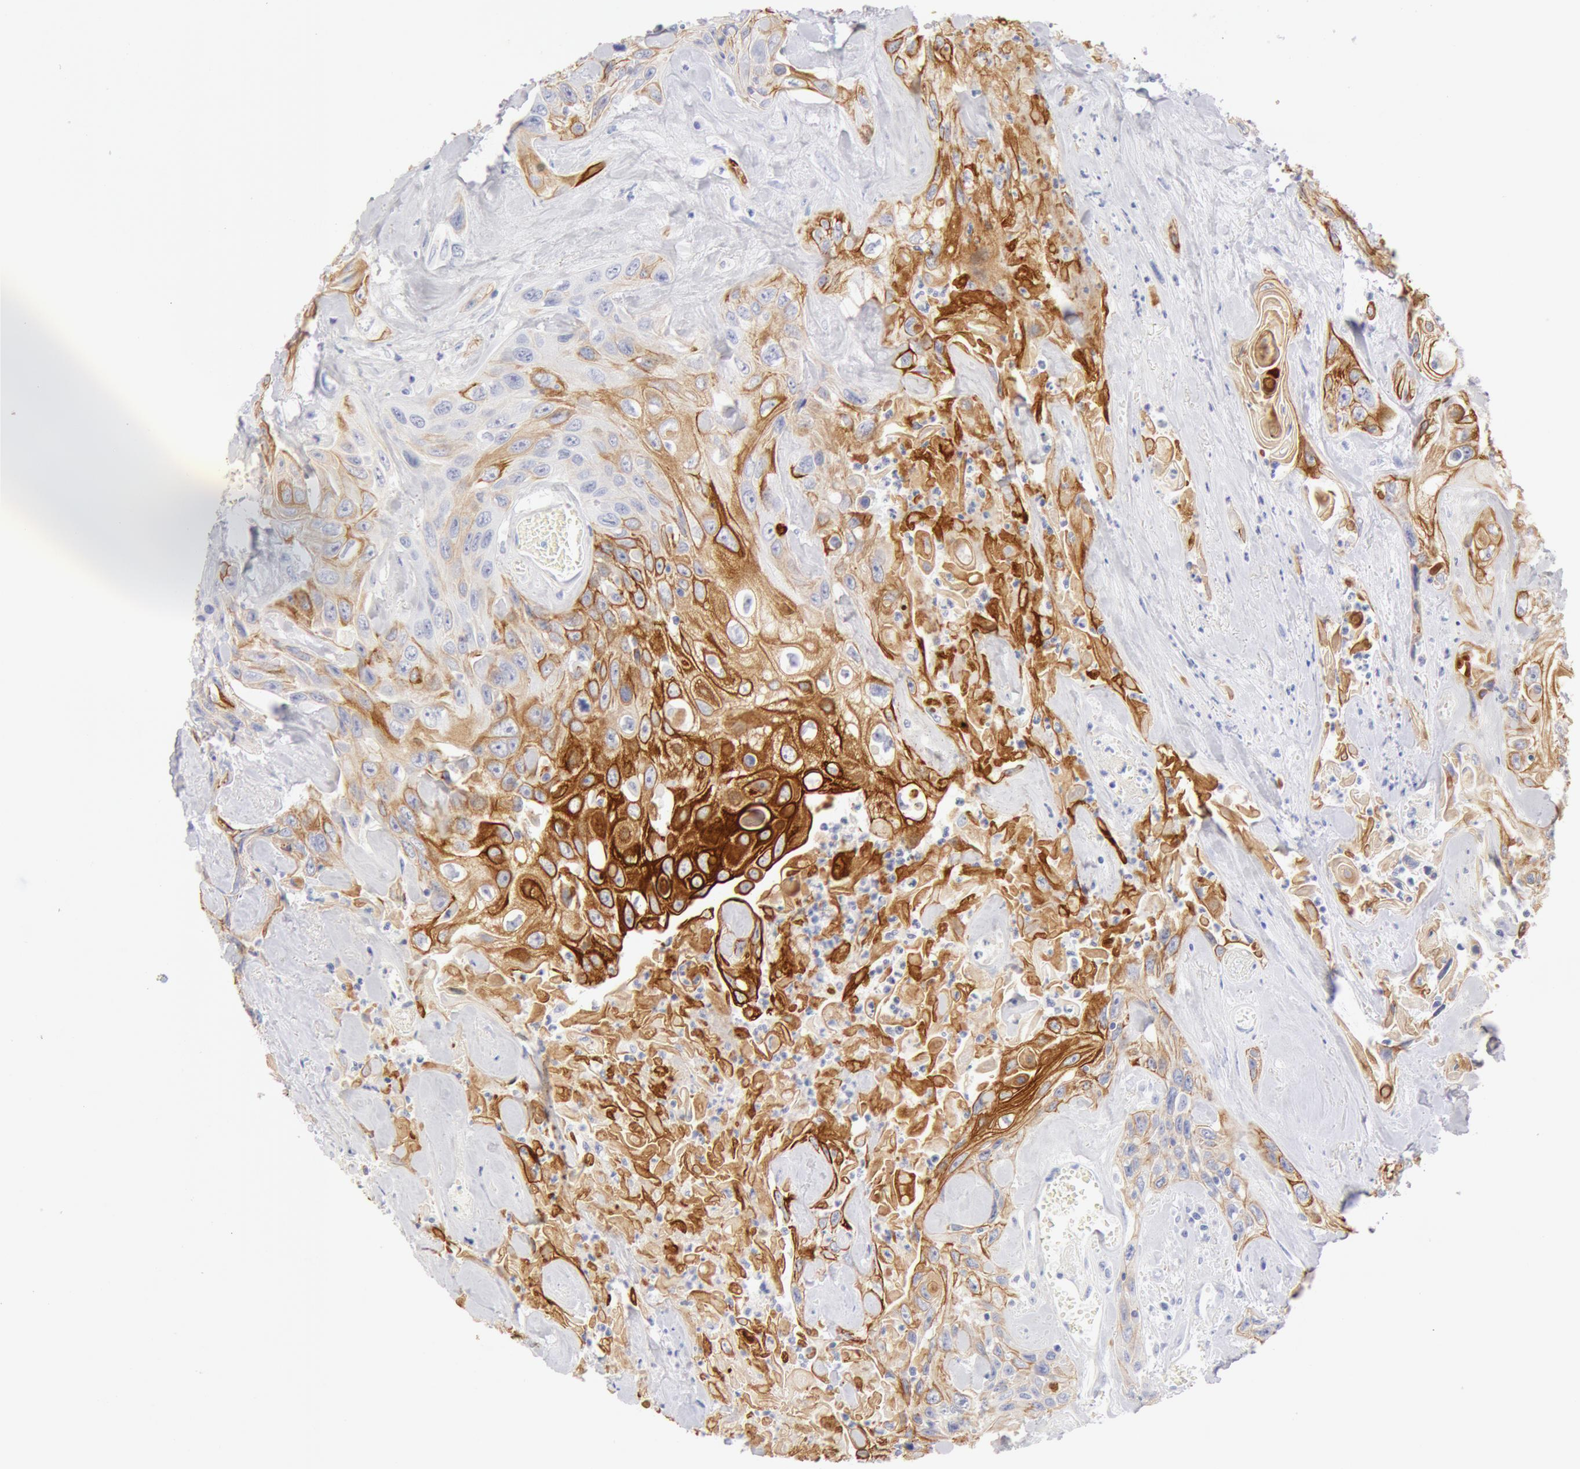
{"staining": {"intensity": "weak", "quantity": "25%-75%", "location": "cytoplasmic/membranous"}, "tissue": "urothelial cancer", "cell_type": "Tumor cells", "image_type": "cancer", "snomed": [{"axis": "morphology", "description": "Urothelial carcinoma, High grade"}, {"axis": "topography", "description": "Urinary bladder"}], "caption": "DAB immunohistochemical staining of human high-grade urothelial carcinoma demonstrates weak cytoplasmic/membranous protein positivity in approximately 25%-75% of tumor cells.", "gene": "KRT8", "patient": {"sex": "female", "age": 84}}